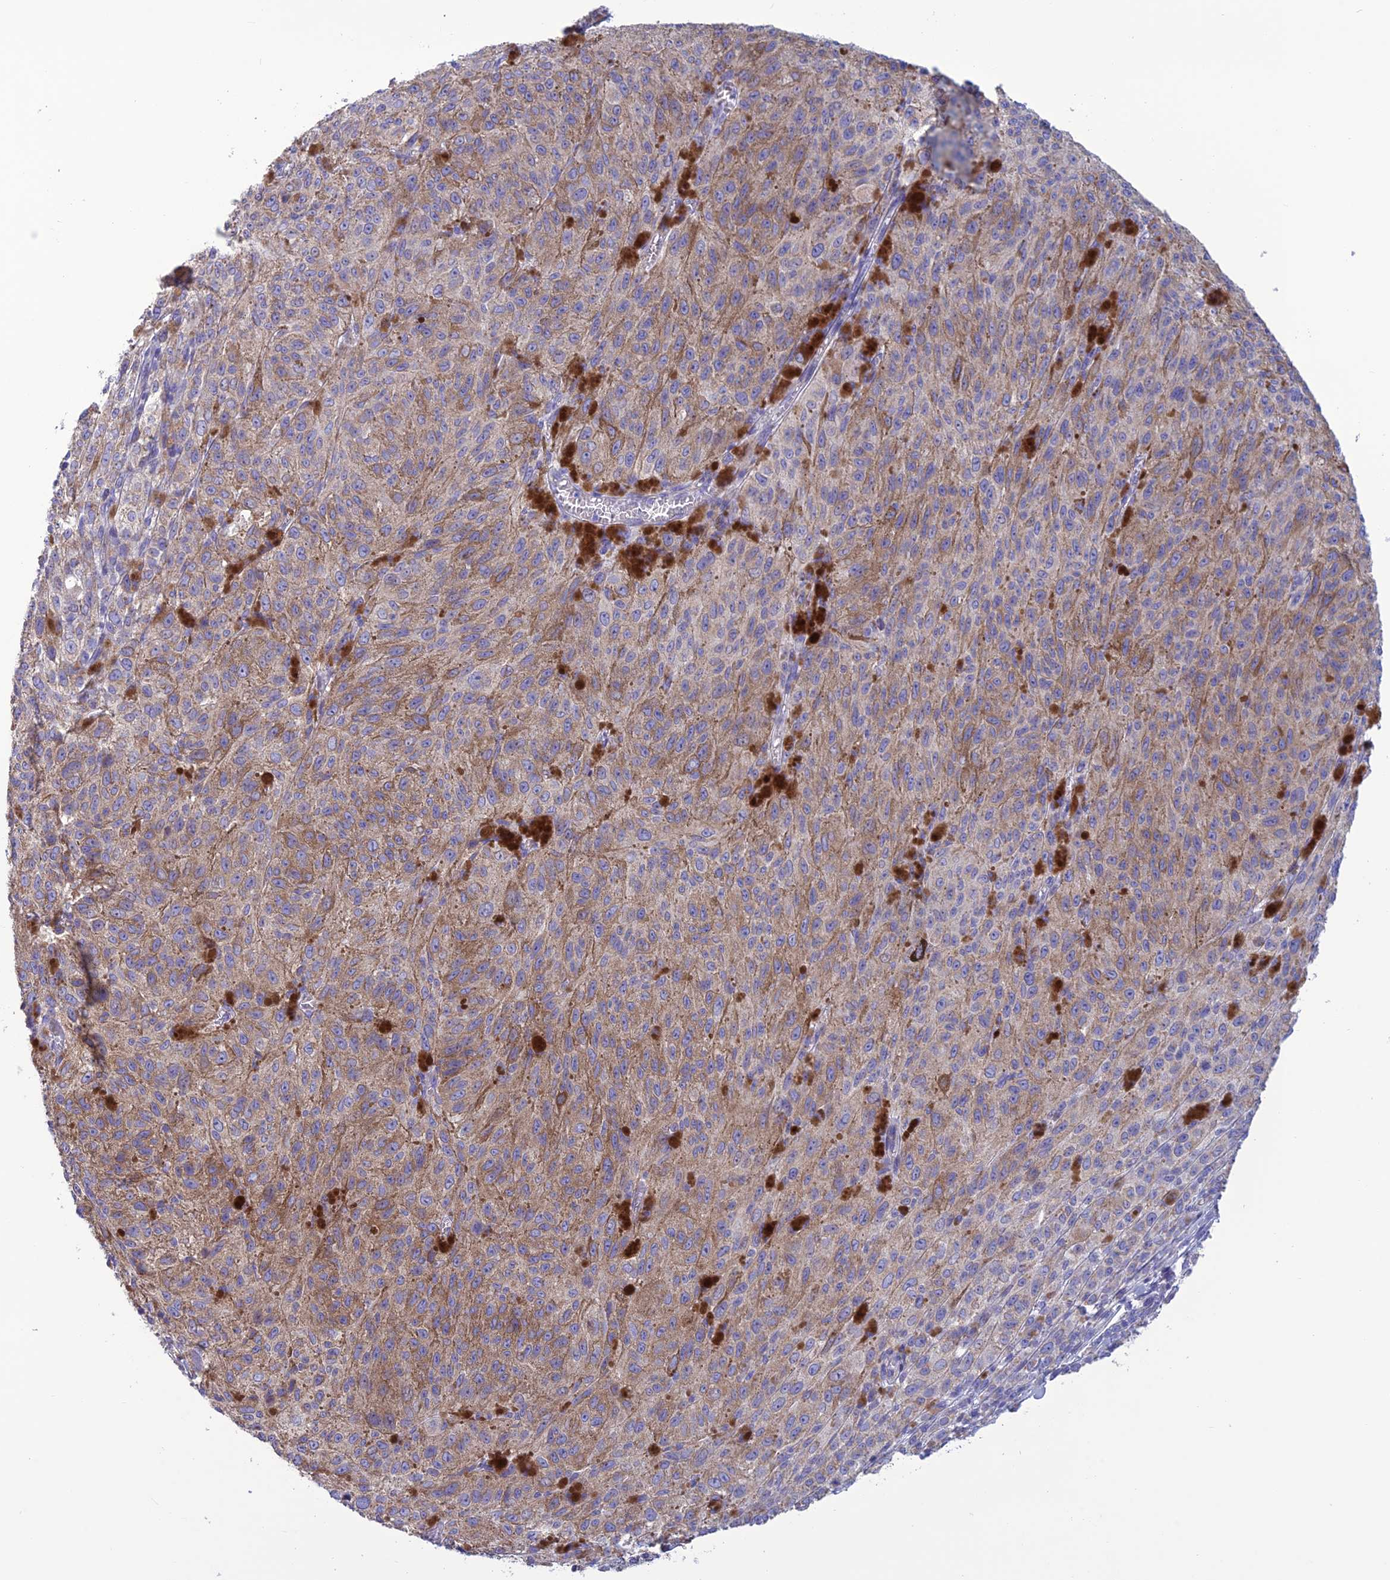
{"staining": {"intensity": "moderate", "quantity": "25%-75%", "location": "cytoplasmic/membranous"}, "tissue": "melanoma", "cell_type": "Tumor cells", "image_type": "cancer", "snomed": [{"axis": "morphology", "description": "Malignant melanoma, NOS"}, {"axis": "topography", "description": "Skin"}], "caption": "The photomicrograph displays immunohistochemical staining of malignant melanoma. There is moderate cytoplasmic/membranous expression is identified in approximately 25%-75% of tumor cells.", "gene": "BHMT2", "patient": {"sex": "female", "age": 52}}